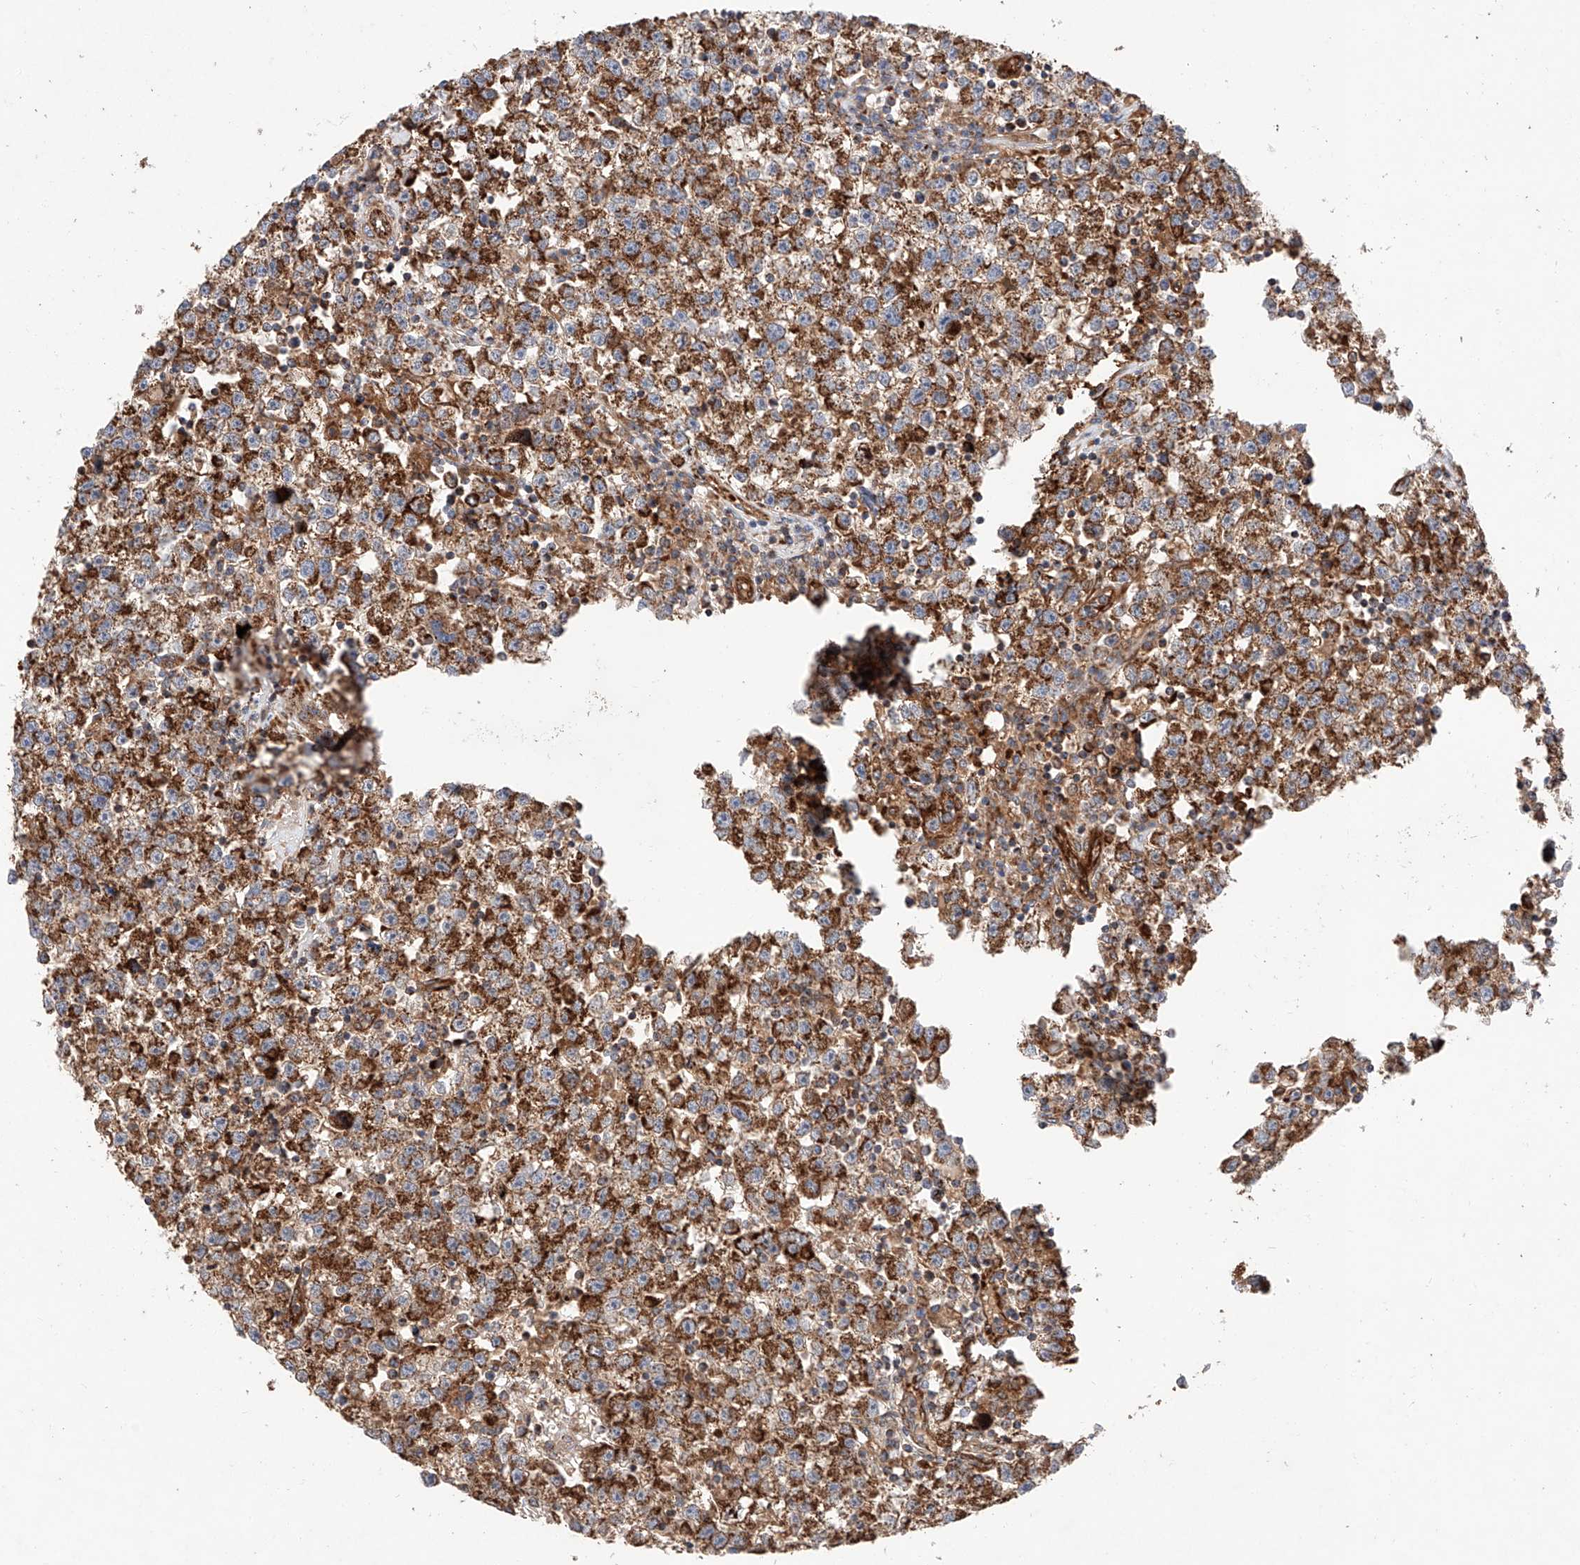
{"staining": {"intensity": "strong", "quantity": ">75%", "location": "cytoplasmic/membranous"}, "tissue": "testis cancer", "cell_type": "Tumor cells", "image_type": "cancer", "snomed": [{"axis": "morphology", "description": "Seminoma, NOS"}, {"axis": "topography", "description": "Testis"}], "caption": "Testis seminoma was stained to show a protein in brown. There is high levels of strong cytoplasmic/membranous staining in approximately >75% of tumor cells.", "gene": "NR1D1", "patient": {"sex": "male", "age": 22}}